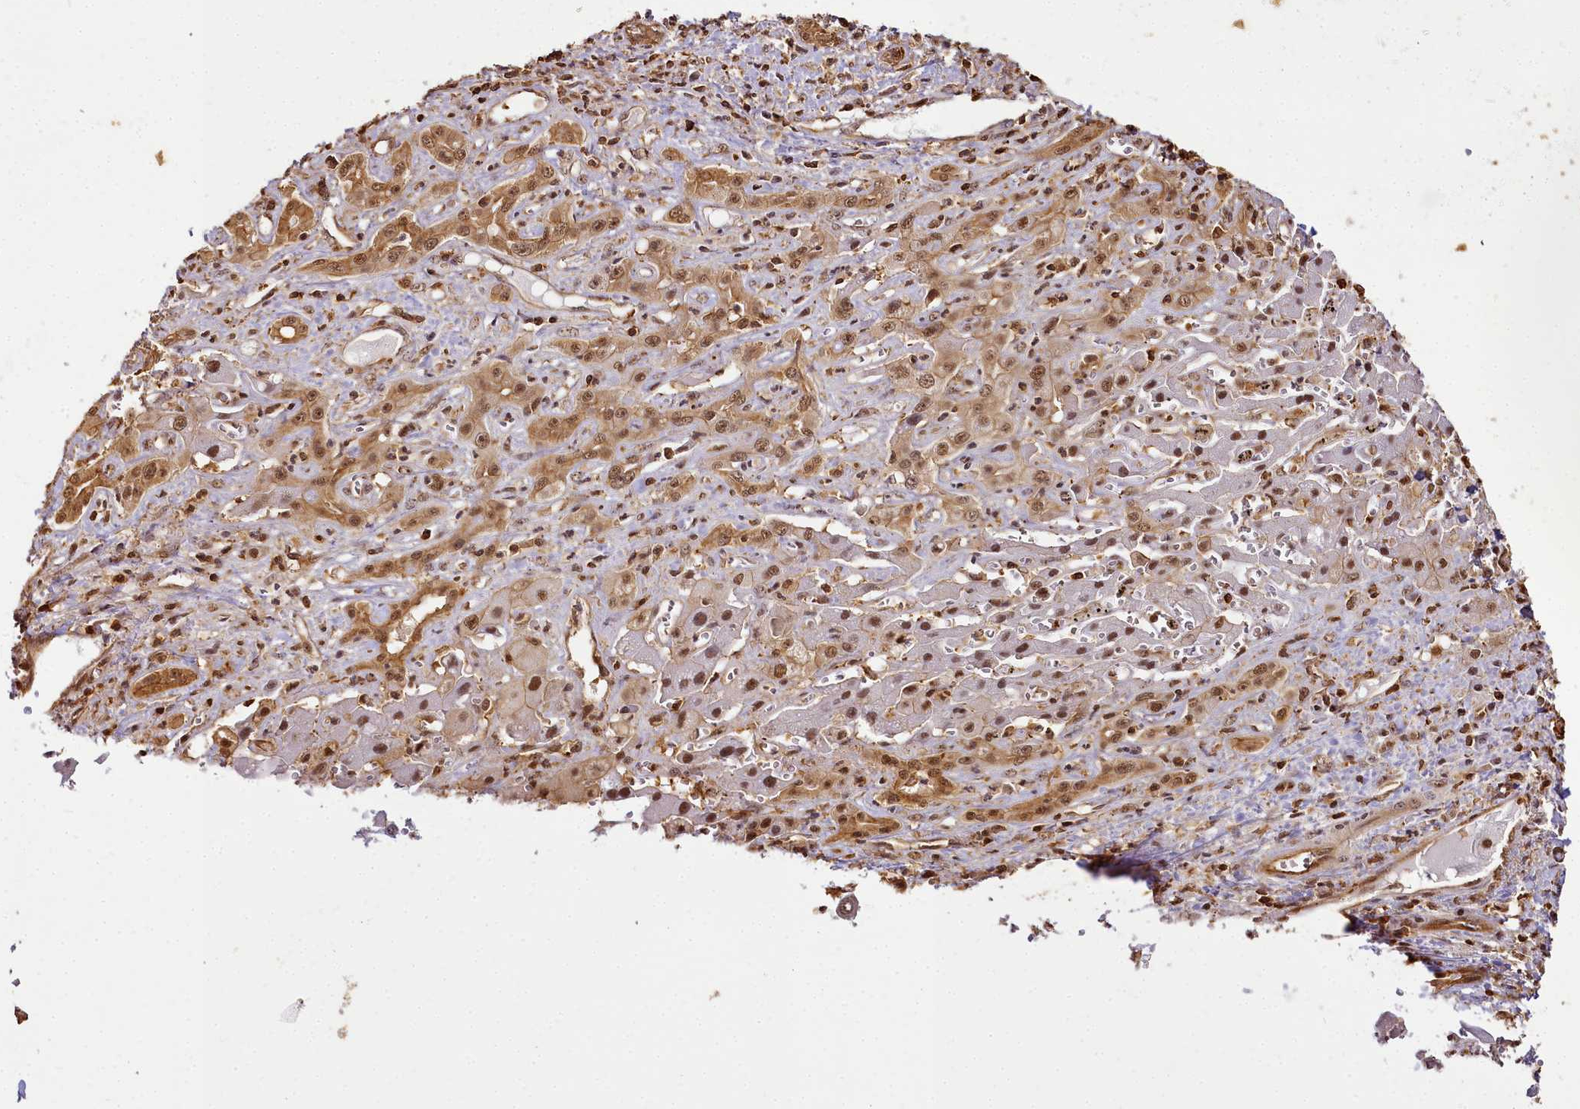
{"staining": {"intensity": "moderate", "quantity": ">75%", "location": "cytoplasmic/membranous,nuclear"}, "tissue": "liver cancer", "cell_type": "Tumor cells", "image_type": "cancer", "snomed": [{"axis": "morphology", "description": "Cholangiocarcinoma"}, {"axis": "topography", "description": "Liver"}], "caption": "Tumor cells exhibit moderate cytoplasmic/membranous and nuclear expression in about >75% of cells in liver cancer (cholangiocarcinoma).", "gene": "PPP4C", "patient": {"sex": "male", "age": 67}}